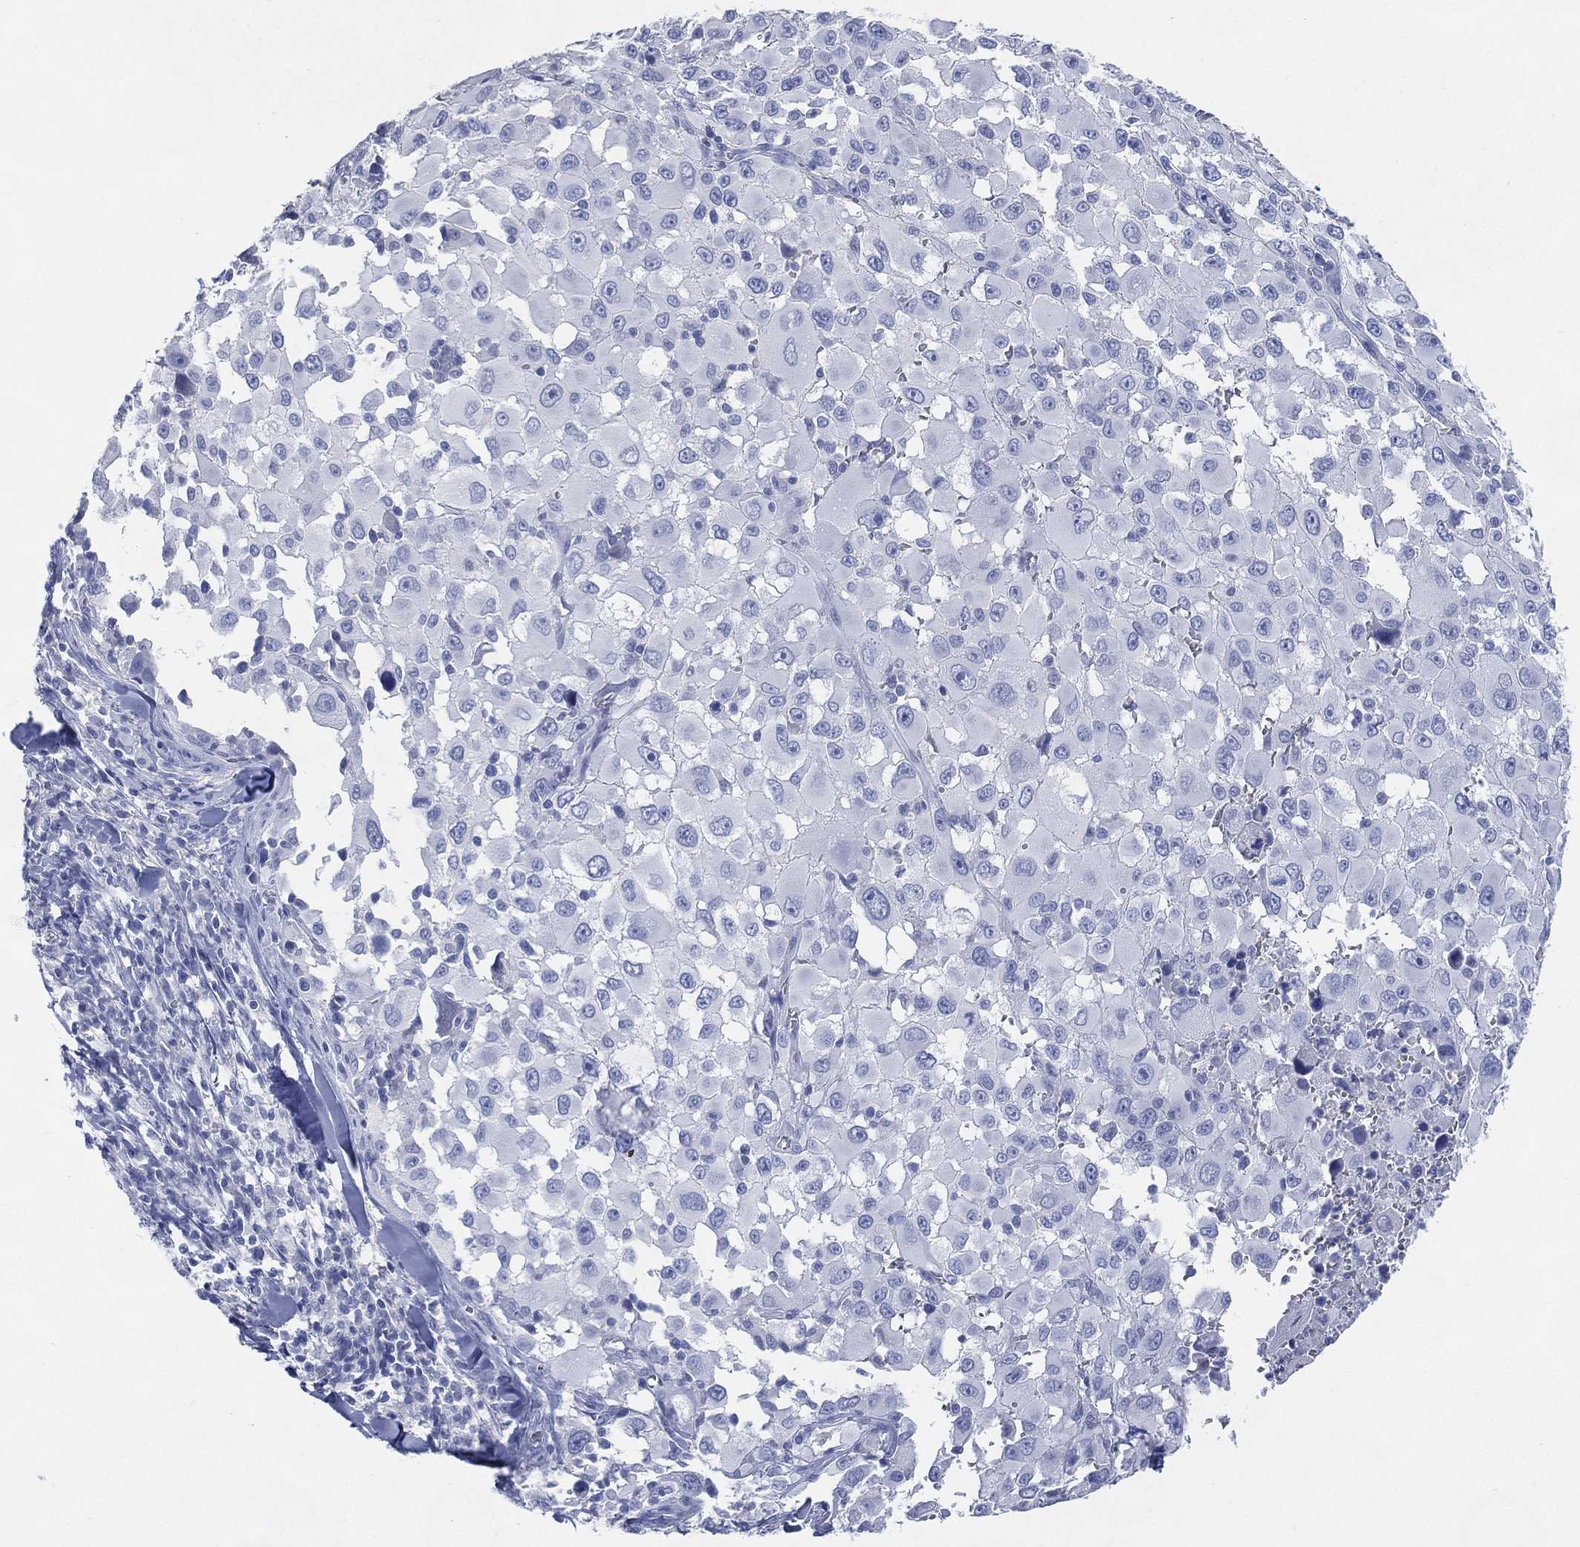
{"staining": {"intensity": "negative", "quantity": "none", "location": "none"}, "tissue": "melanoma", "cell_type": "Tumor cells", "image_type": "cancer", "snomed": [{"axis": "morphology", "description": "Malignant melanoma, Metastatic site"}, {"axis": "topography", "description": "Lymph node"}], "caption": "This is an immunohistochemistry micrograph of malignant melanoma (metastatic site). There is no staining in tumor cells.", "gene": "TMEM247", "patient": {"sex": "male", "age": 50}}